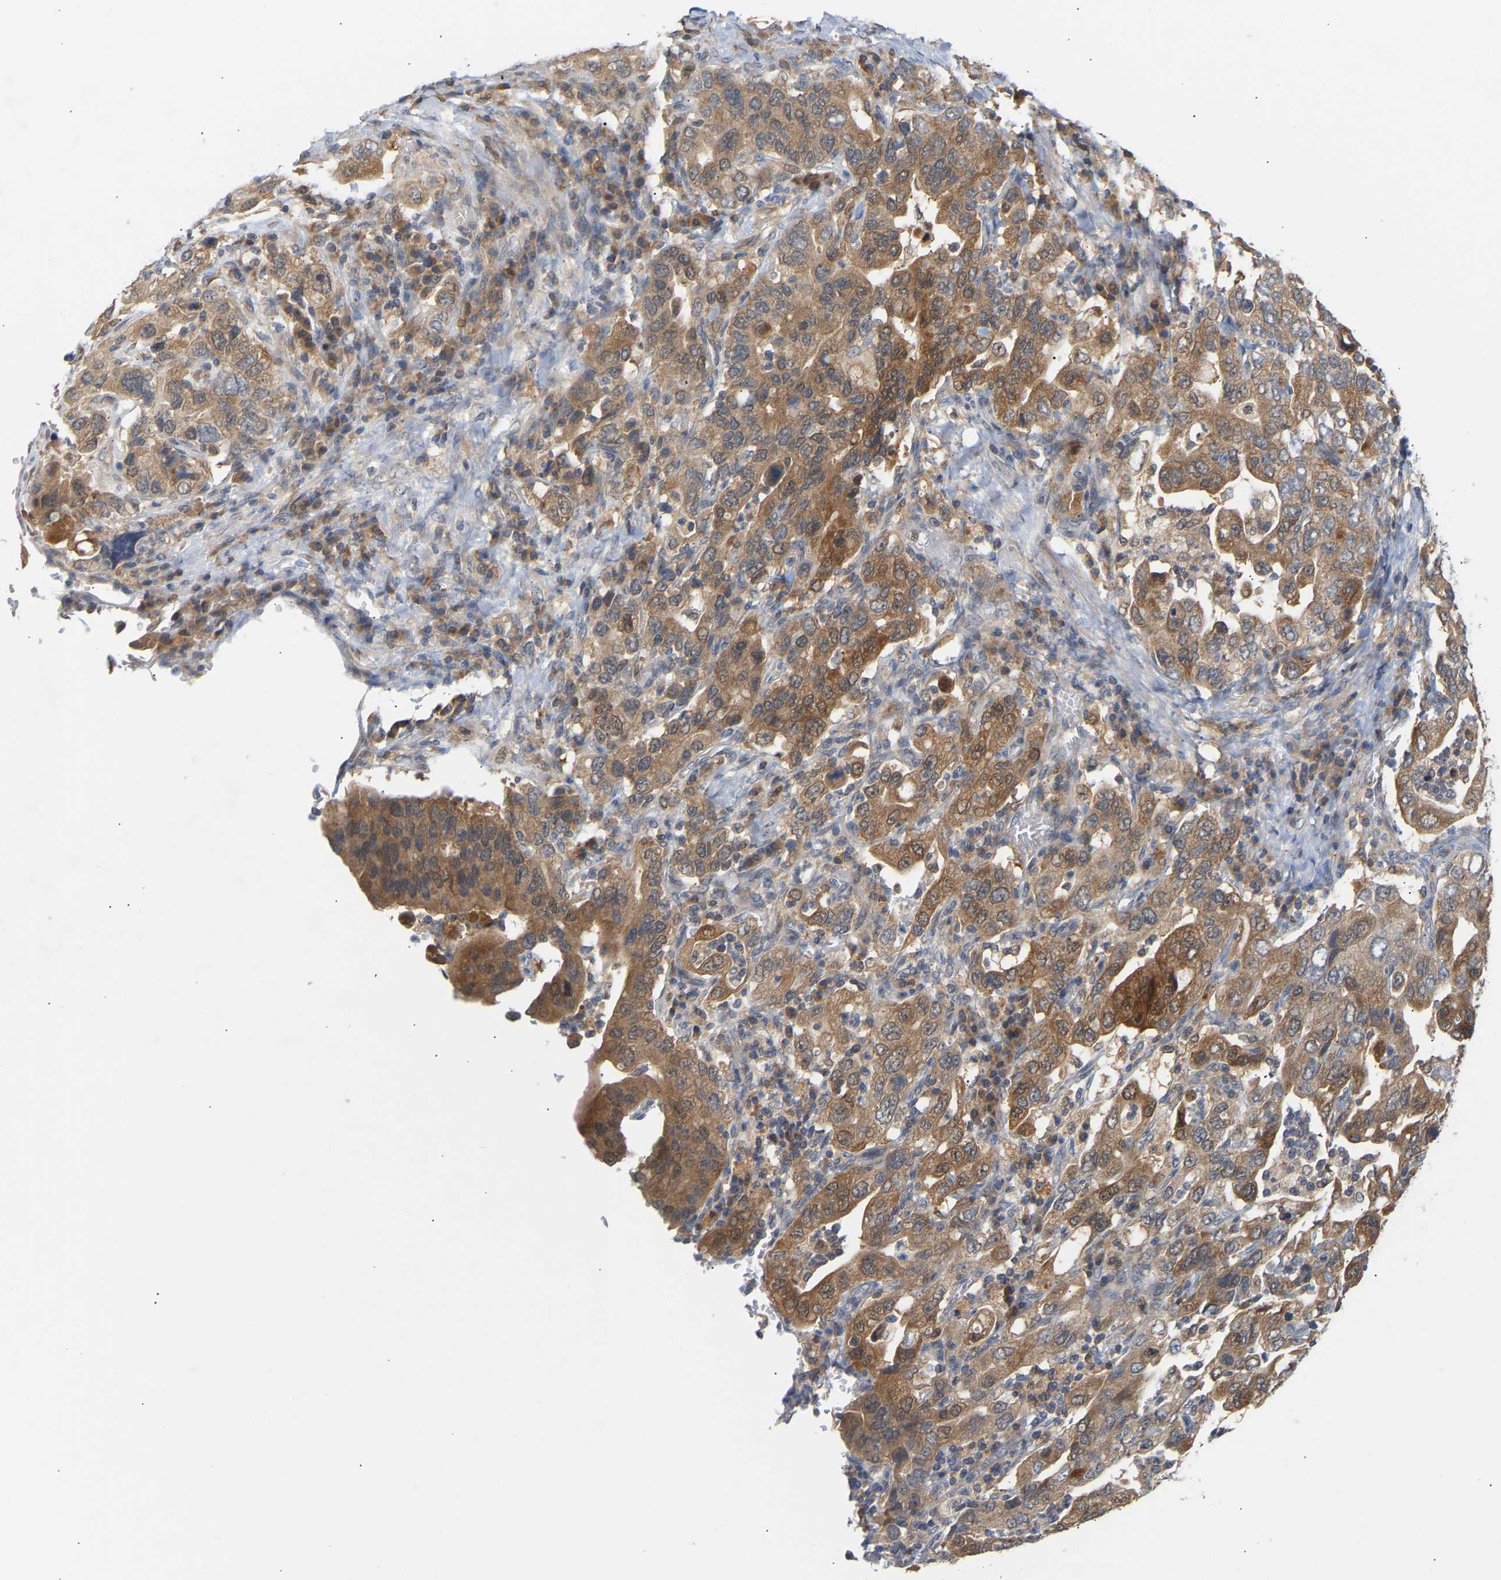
{"staining": {"intensity": "moderate", "quantity": ">75%", "location": "cytoplasmic/membranous"}, "tissue": "stomach cancer", "cell_type": "Tumor cells", "image_type": "cancer", "snomed": [{"axis": "morphology", "description": "Adenocarcinoma, NOS"}, {"axis": "topography", "description": "Stomach, upper"}], "caption": "Brown immunohistochemical staining in stomach cancer (adenocarcinoma) displays moderate cytoplasmic/membranous staining in approximately >75% of tumor cells.", "gene": "TPMT", "patient": {"sex": "male", "age": 62}}